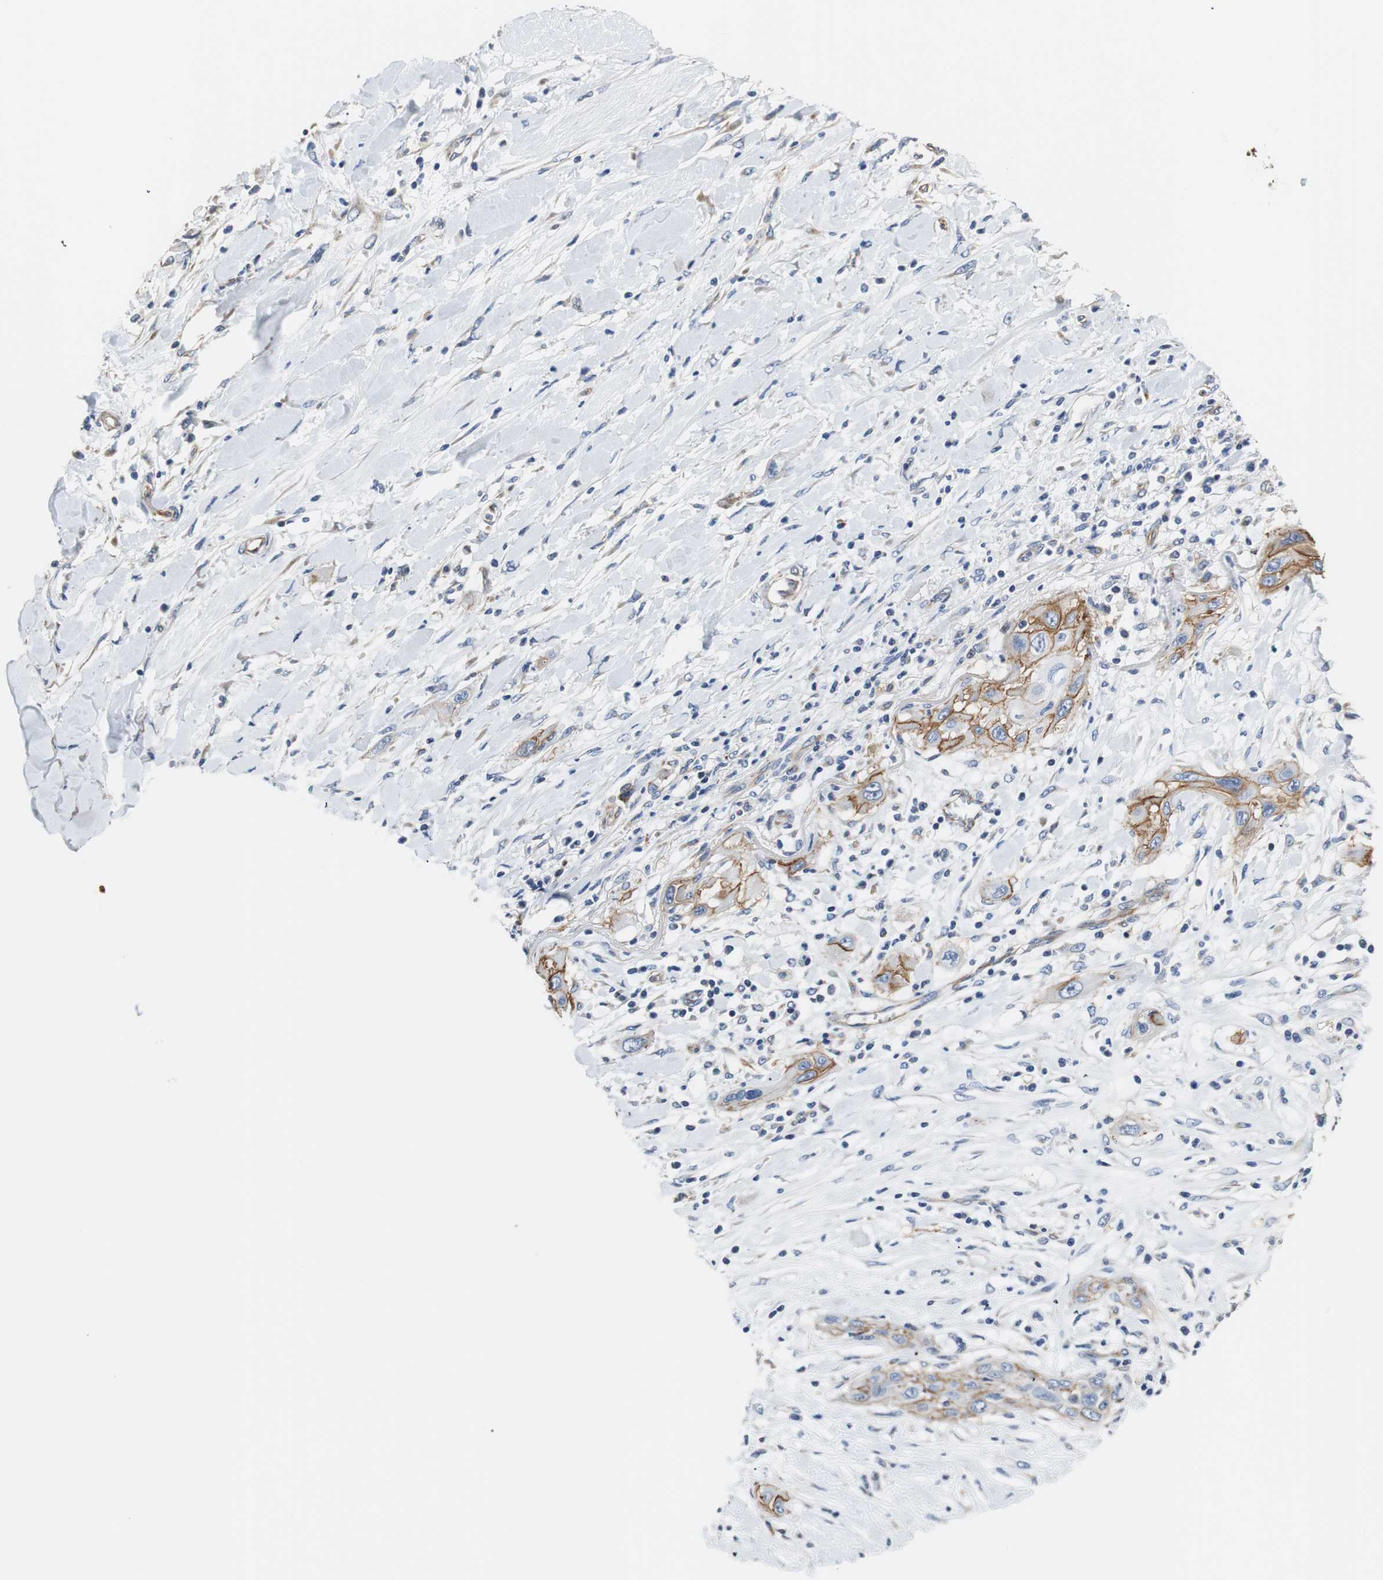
{"staining": {"intensity": "strong", "quantity": ">75%", "location": "cytoplasmic/membranous"}, "tissue": "lung cancer", "cell_type": "Tumor cells", "image_type": "cancer", "snomed": [{"axis": "morphology", "description": "Squamous cell carcinoma, NOS"}, {"axis": "topography", "description": "Lung"}], "caption": "Lung cancer stained with a protein marker exhibits strong staining in tumor cells.", "gene": "PCK1", "patient": {"sex": "female", "age": 47}}